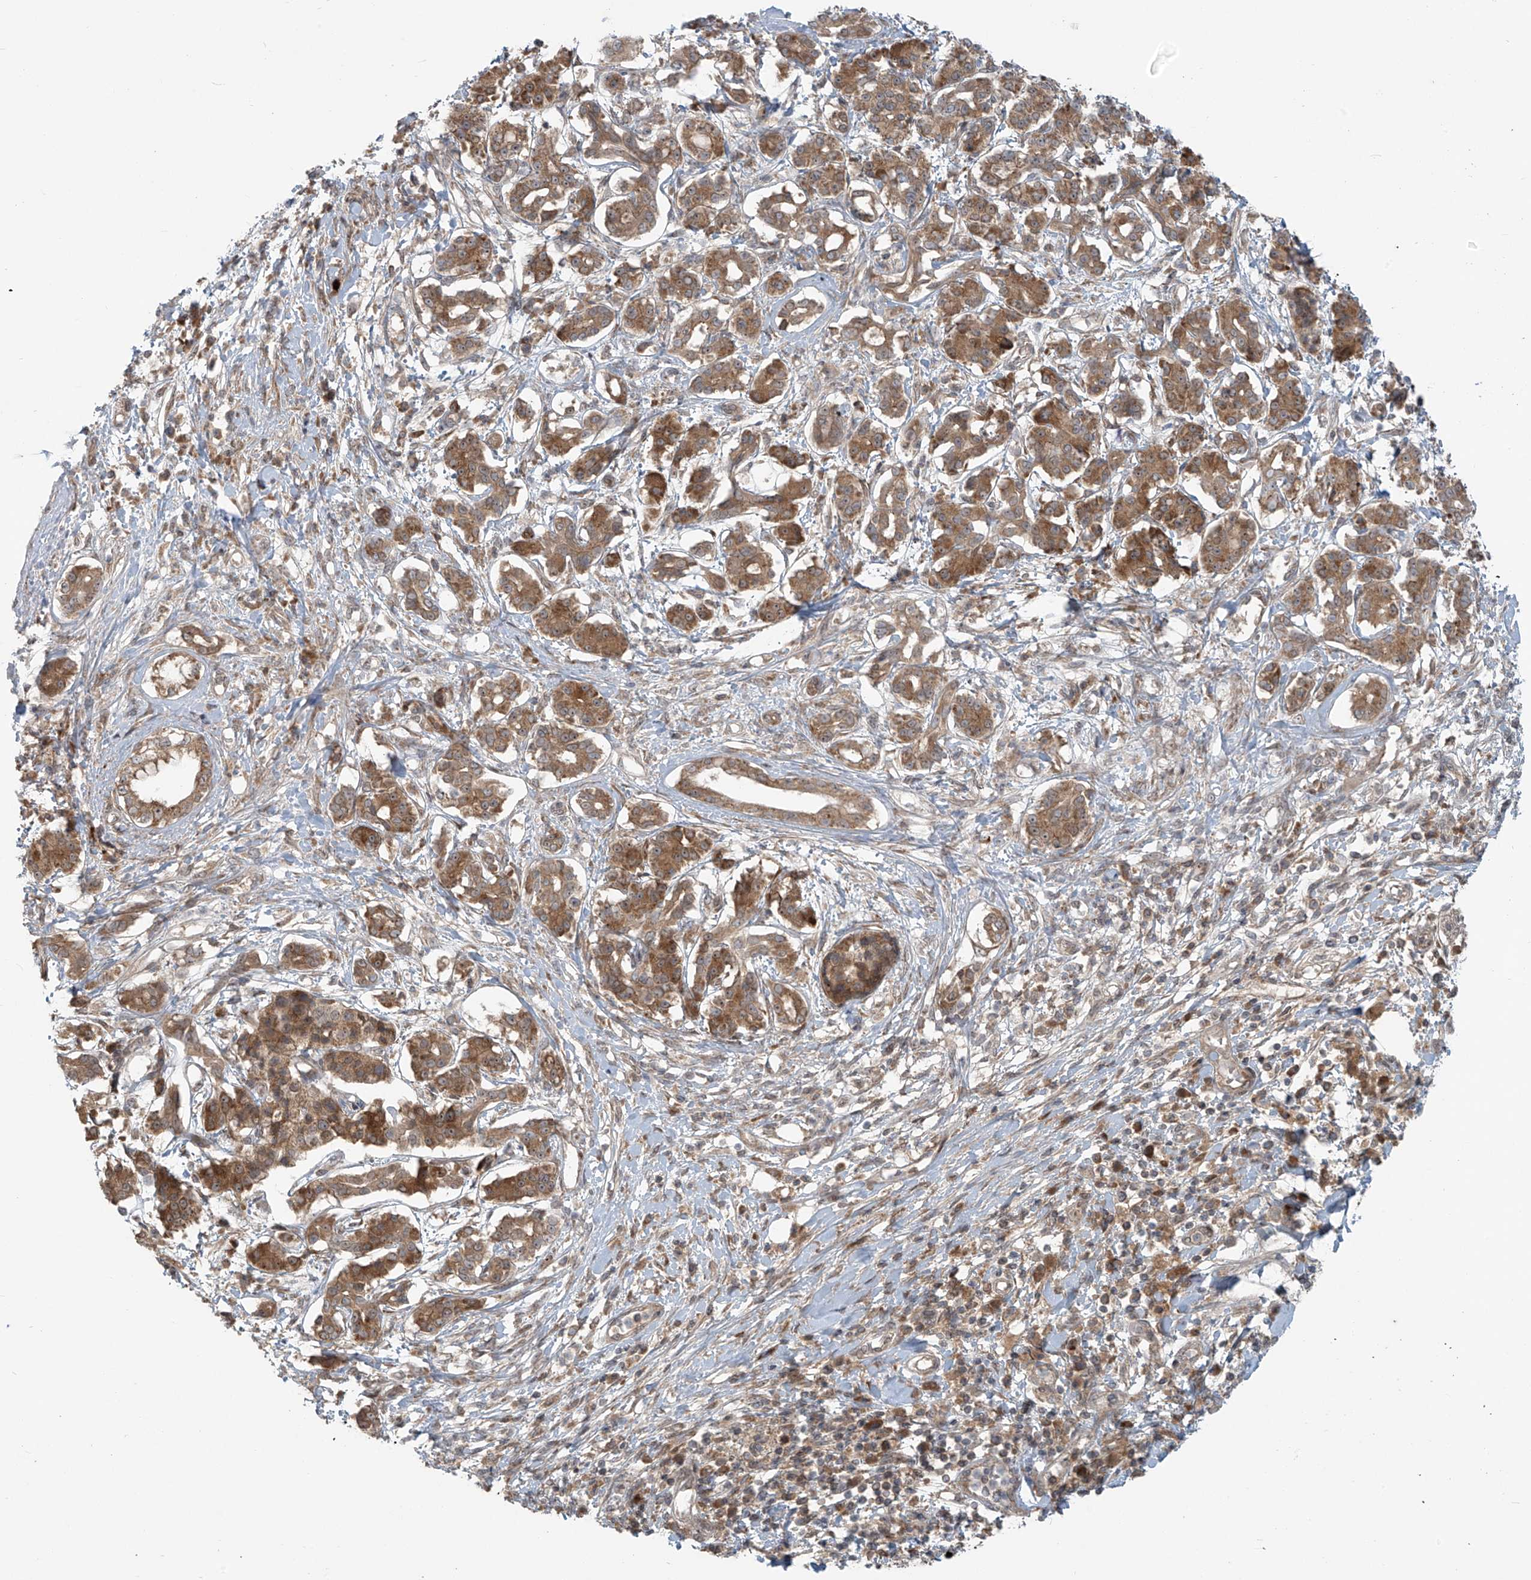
{"staining": {"intensity": "moderate", "quantity": ">75%", "location": "cytoplasmic/membranous"}, "tissue": "pancreatic cancer", "cell_type": "Tumor cells", "image_type": "cancer", "snomed": [{"axis": "morphology", "description": "Adenocarcinoma, NOS"}, {"axis": "topography", "description": "Pancreas"}], "caption": "DAB (3,3'-diaminobenzidine) immunohistochemical staining of human adenocarcinoma (pancreatic) displays moderate cytoplasmic/membranous protein expression in approximately >75% of tumor cells. The protein of interest is shown in brown color, while the nuclei are stained blue.", "gene": "KATNIP", "patient": {"sex": "female", "age": 56}}